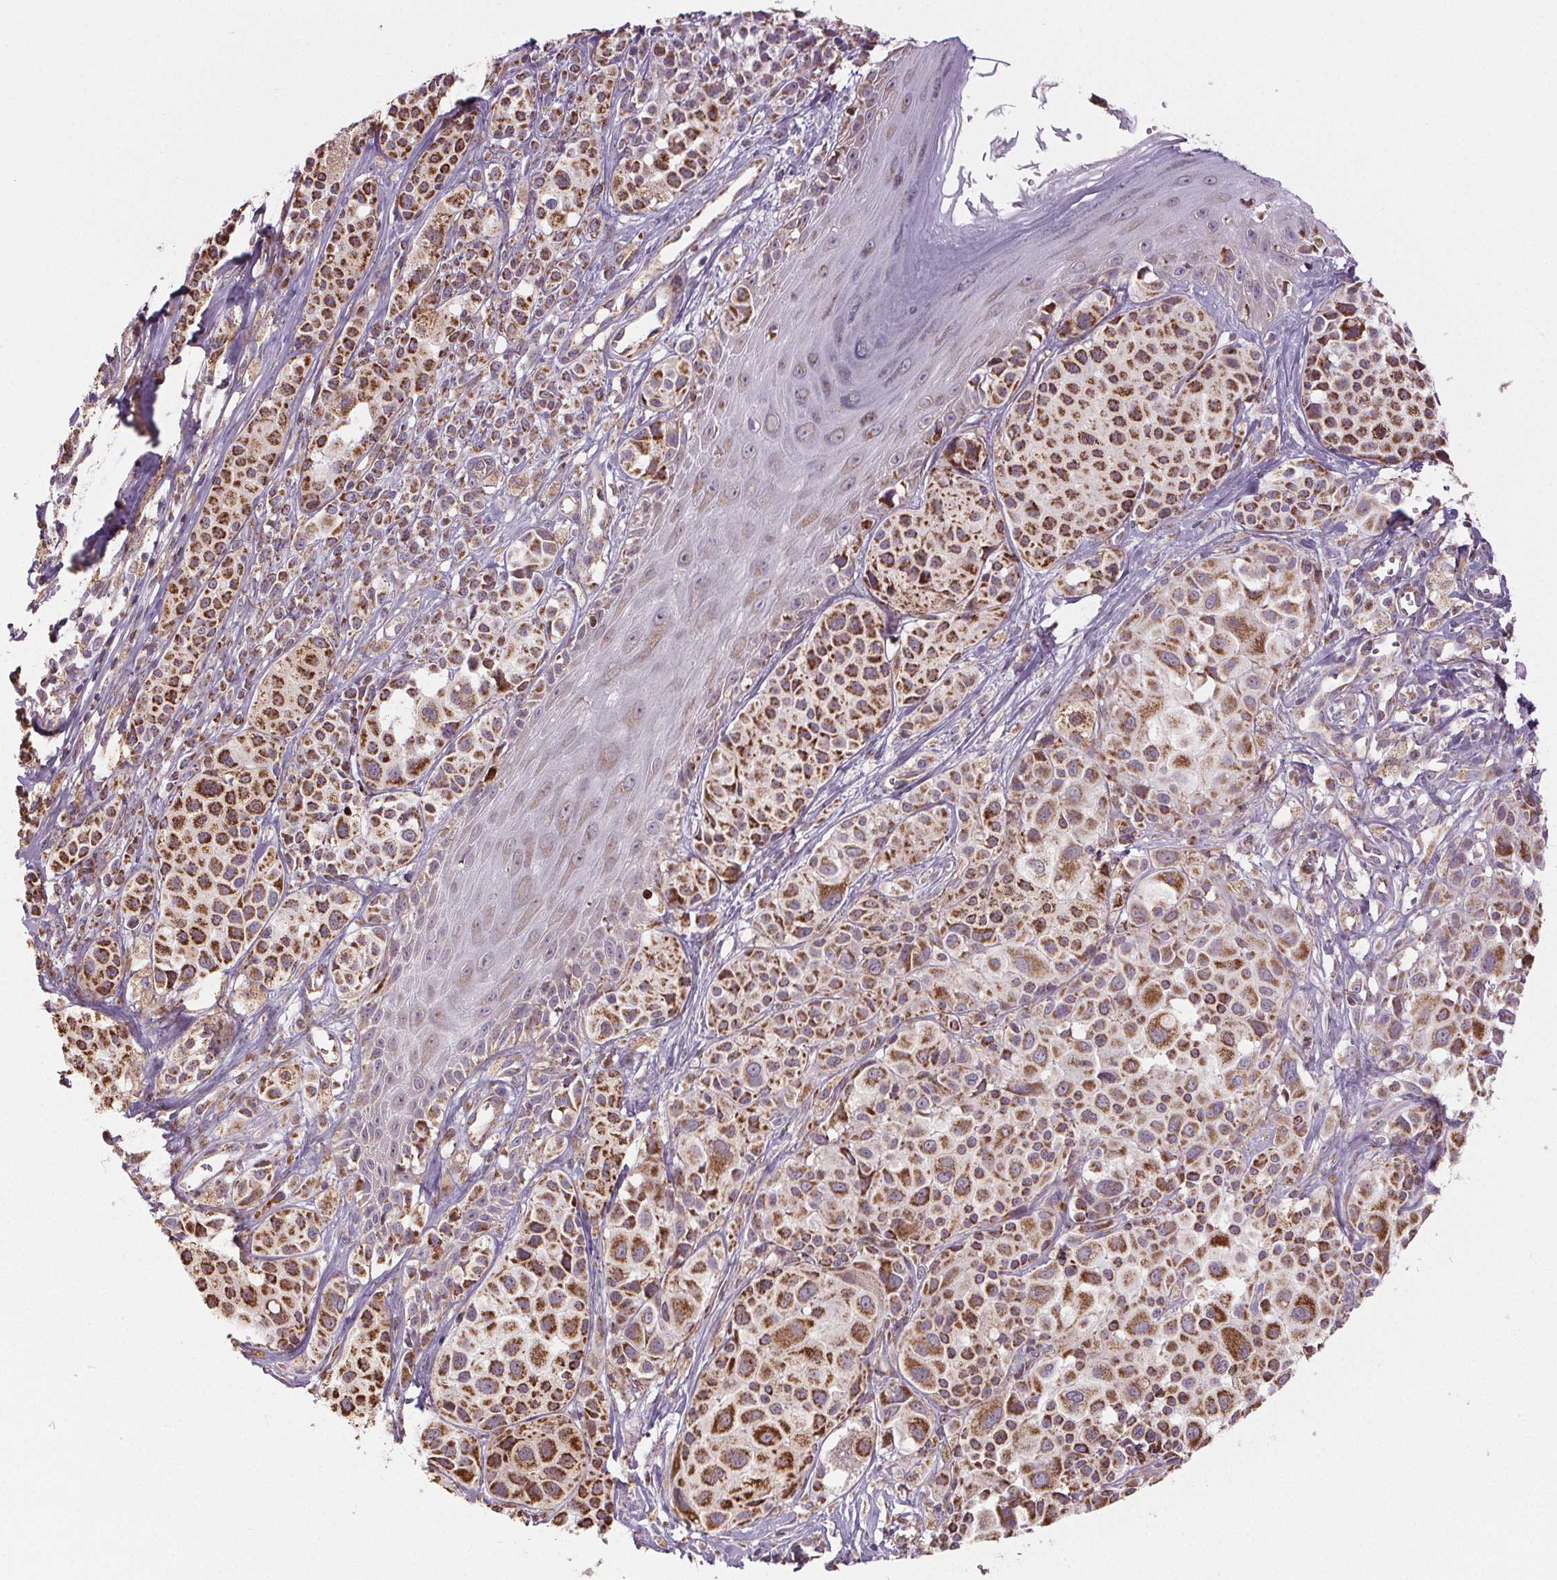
{"staining": {"intensity": "strong", "quantity": ">75%", "location": "cytoplasmic/membranous"}, "tissue": "melanoma", "cell_type": "Tumor cells", "image_type": "cancer", "snomed": [{"axis": "morphology", "description": "Malignant melanoma, NOS"}, {"axis": "topography", "description": "Skin"}], "caption": "Immunohistochemistry staining of melanoma, which shows high levels of strong cytoplasmic/membranous expression in about >75% of tumor cells indicating strong cytoplasmic/membranous protein staining. The staining was performed using DAB (brown) for protein detection and nuclei were counterstained in hematoxylin (blue).", "gene": "SUCLA2", "patient": {"sex": "male", "age": 77}}